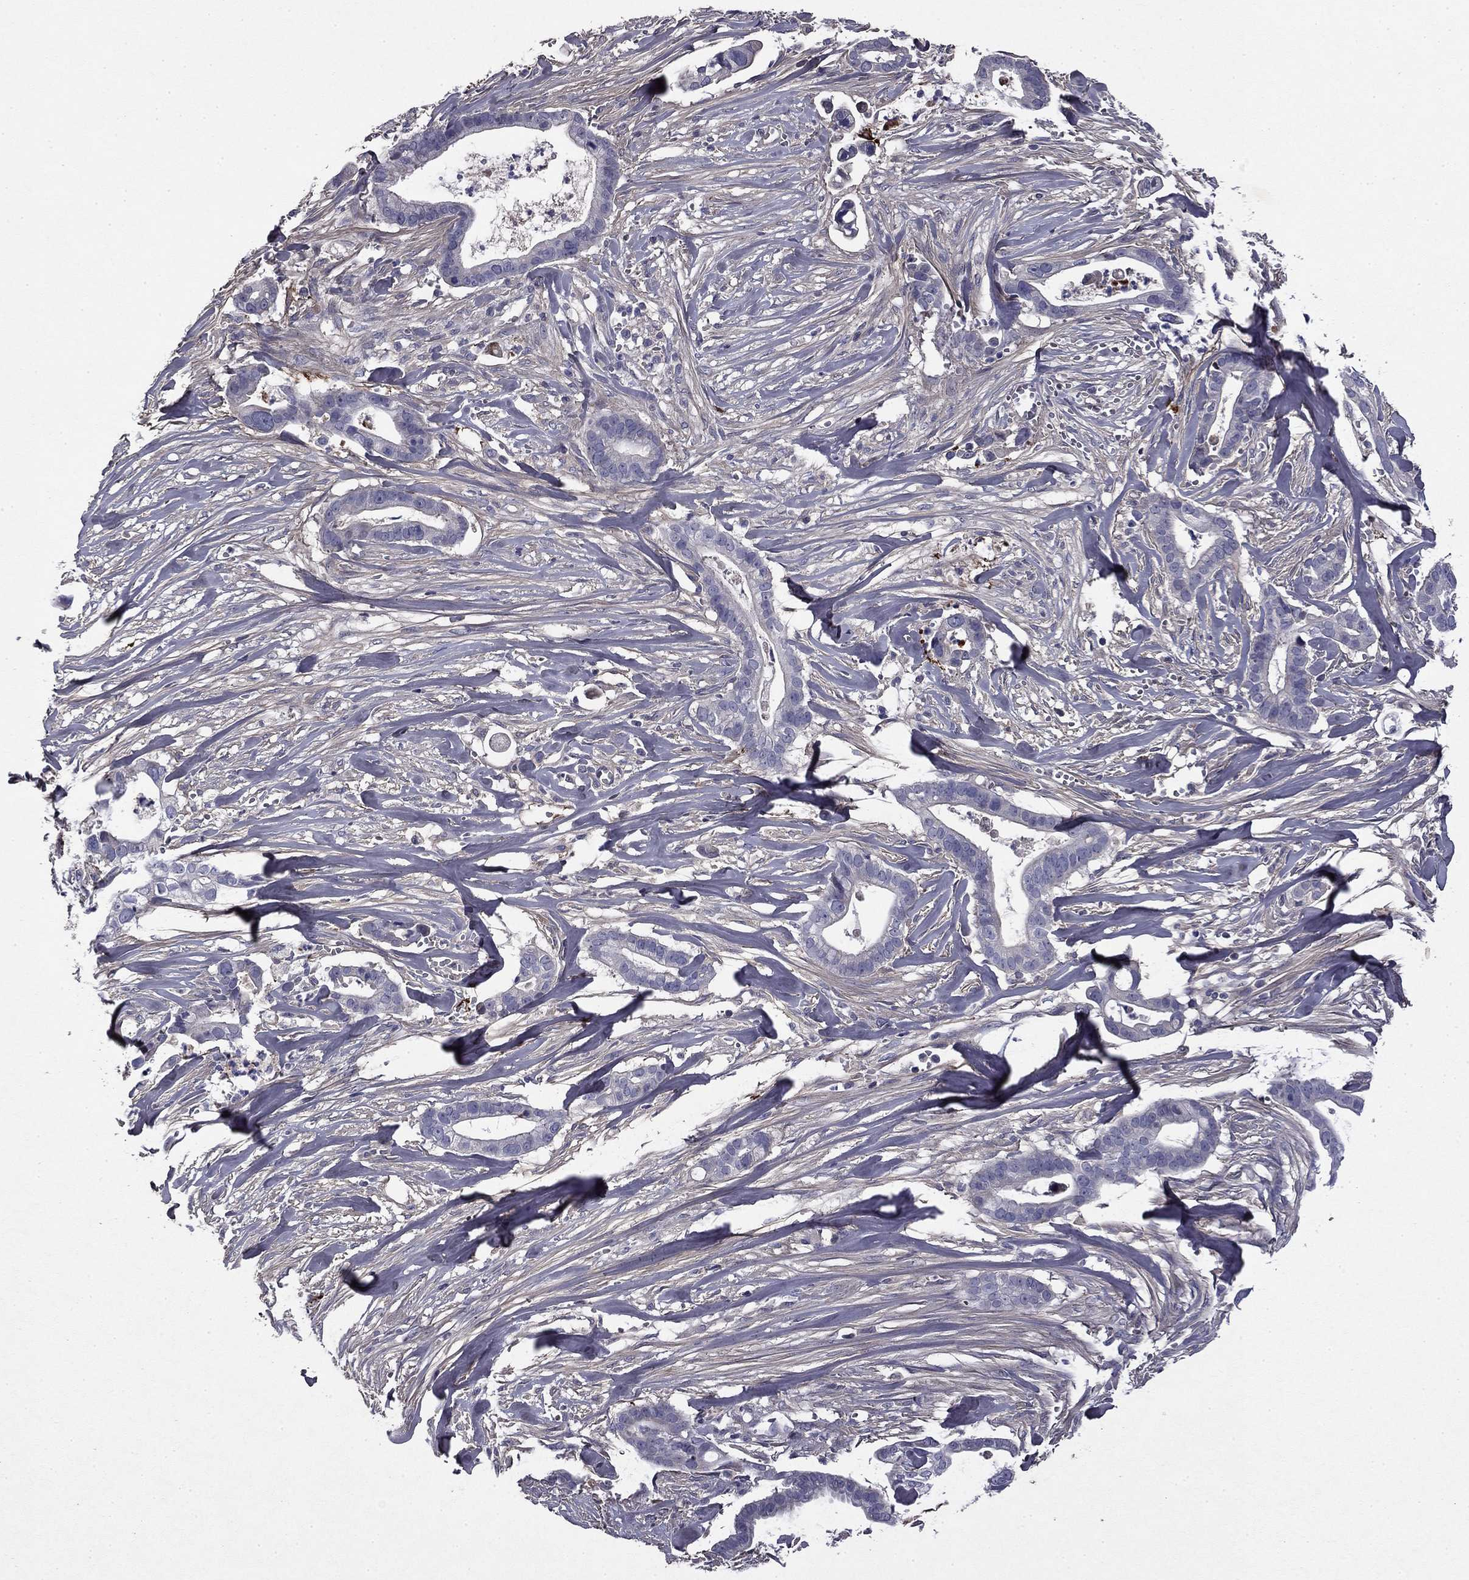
{"staining": {"intensity": "negative", "quantity": "none", "location": "none"}, "tissue": "pancreatic cancer", "cell_type": "Tumor cells", "image_type": "cancer", "snomed": [{"axis": "morphology", "description": "Adenocarcinoma, NOS"}, {"axis": "topography", "description": "Pancreas"}], "caption": "Micrograph shows no protein staining in tumor cells of pancreatic cancer tissue. Brightfield microscopy of IHC stained with DAB (brown) and hematoxylin (blue), captured at high magnification.", "gene": "COL2A1", "patient": {"sex": "male", "age": 61}}